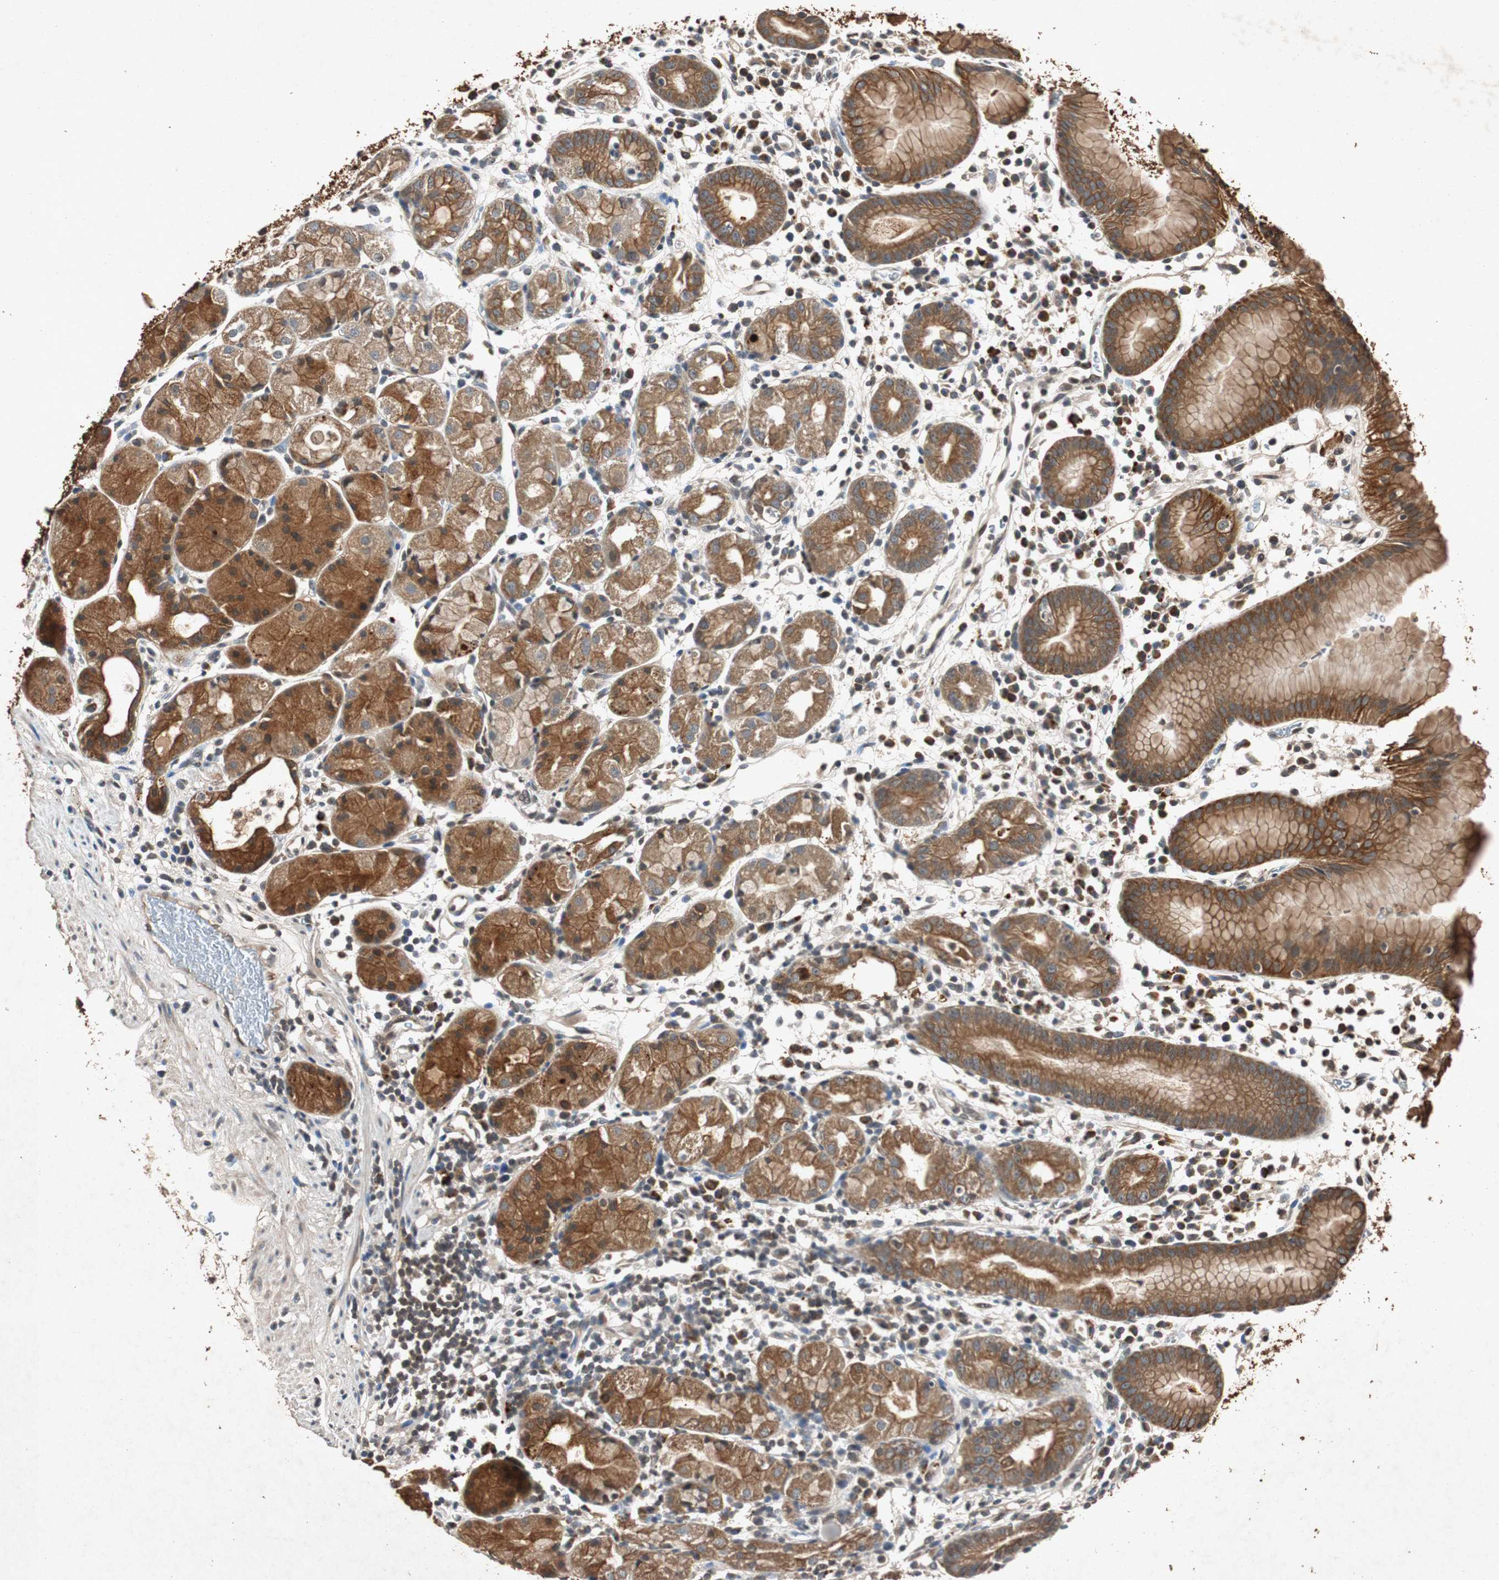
{"staining": {"intensity": "strong", "quantity": ">75%", "location": "cytoplasmic/membranous"}, "tissue": "stomach", "cell_type": "Glandular cells", "image_type": "normal", "snomed": [{"axis": "morphology", "description": "Normal tissue, NOS"}, {"axis": "topography", "description": "Stomach"}, {"axis": "topography", "description": "Stomach, lower"}], "caption": "Stomach stained with a brown dye exhibits strong cytoplasmic/membranous positive expression in about >75% of glandular cells.", "gene": "SLIT2", "patient": {"sex": "female", "age": 75}}